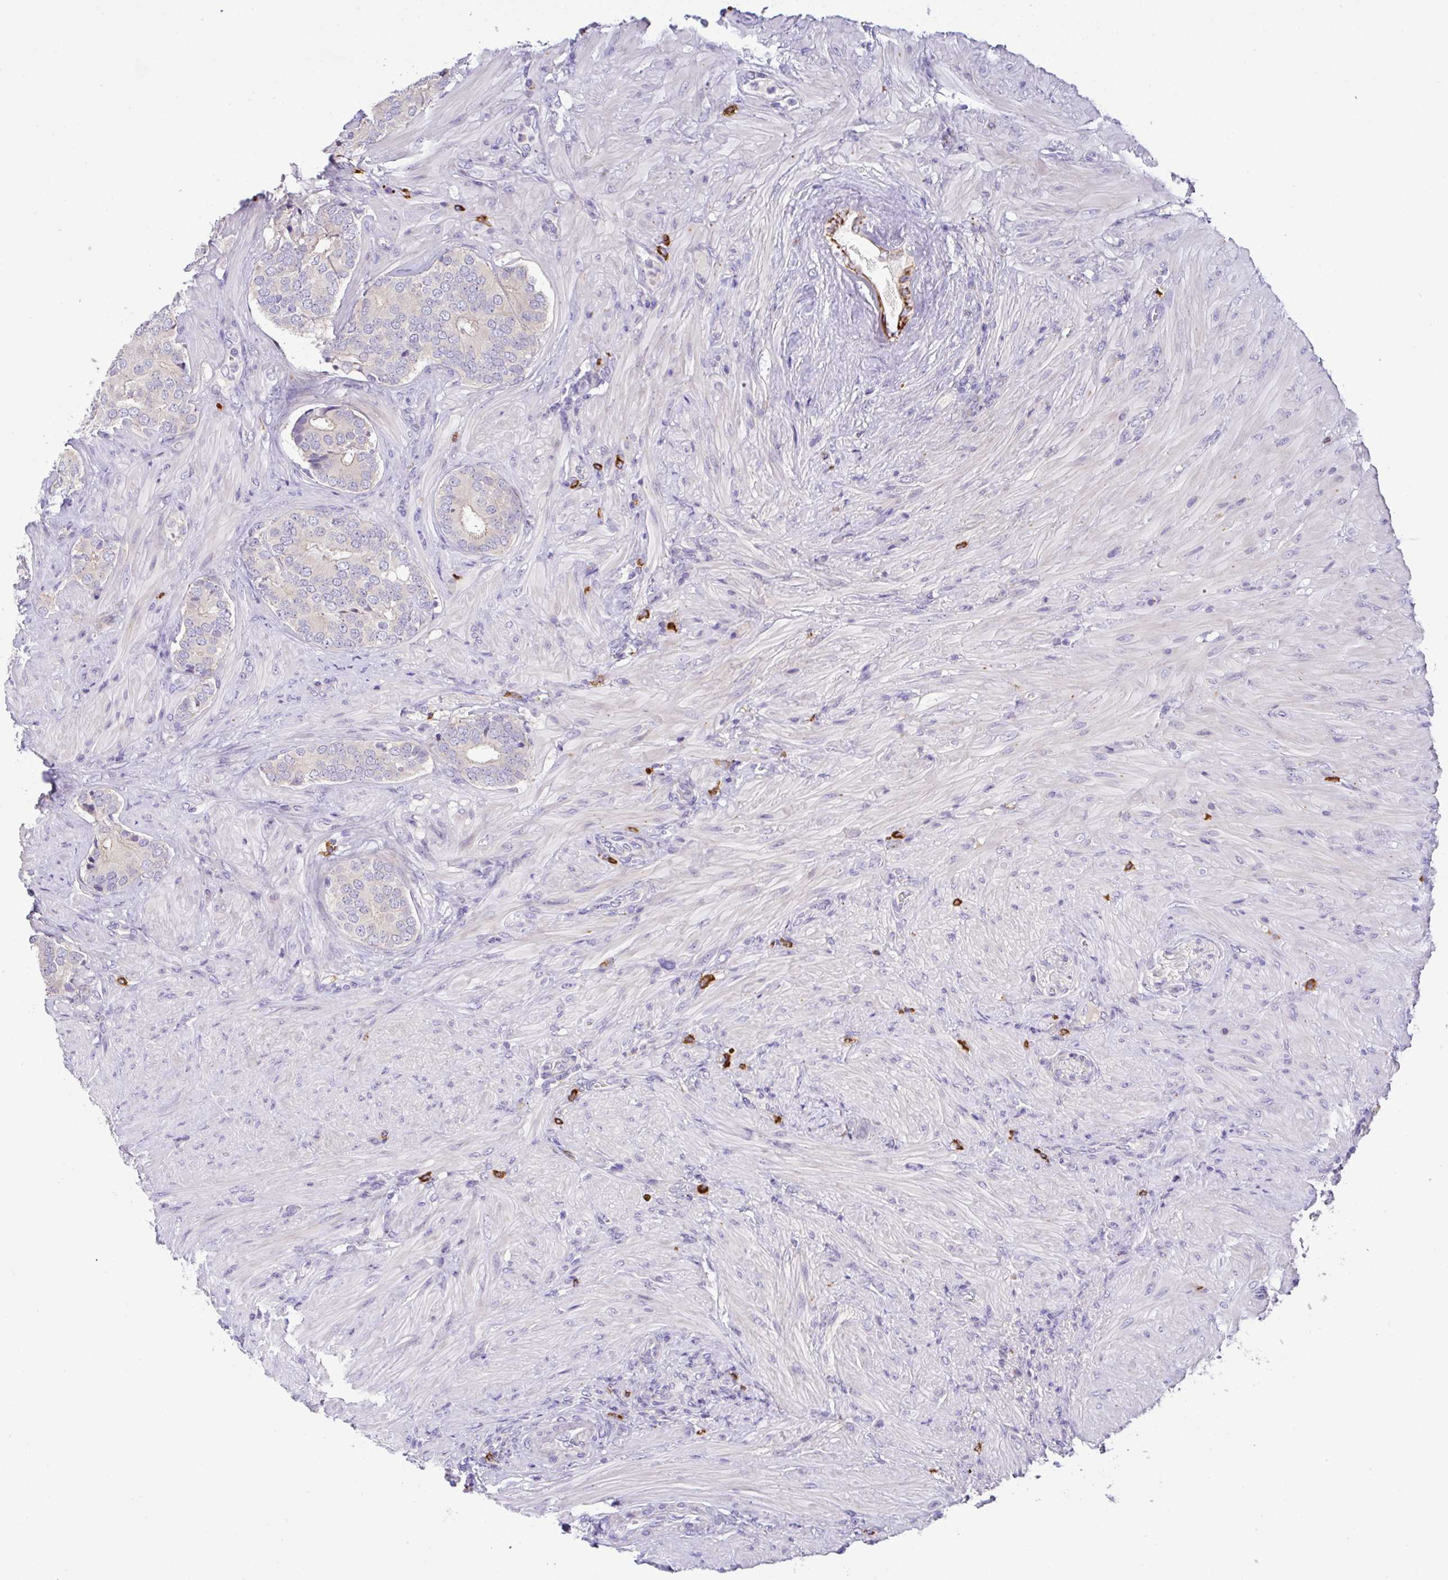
{"staining": {"intensity": "negative", "quantity": "none", "location": "none"}, "tissue": "prostate cancer", "cell_type": "Tumor cells", "image_type": "cancer", "snomed": [{"axis": "morphology", "description": "Adenocarcinoma, High grade"}, {"axis": "topography", "description": "Prostate"}], "caption": "Immunohistochemical staining of human prostate cancer demonstrates no significant staining in tumor cells.", "gene": "EPN3", "patient": {"sex": "male", "age": 62}}